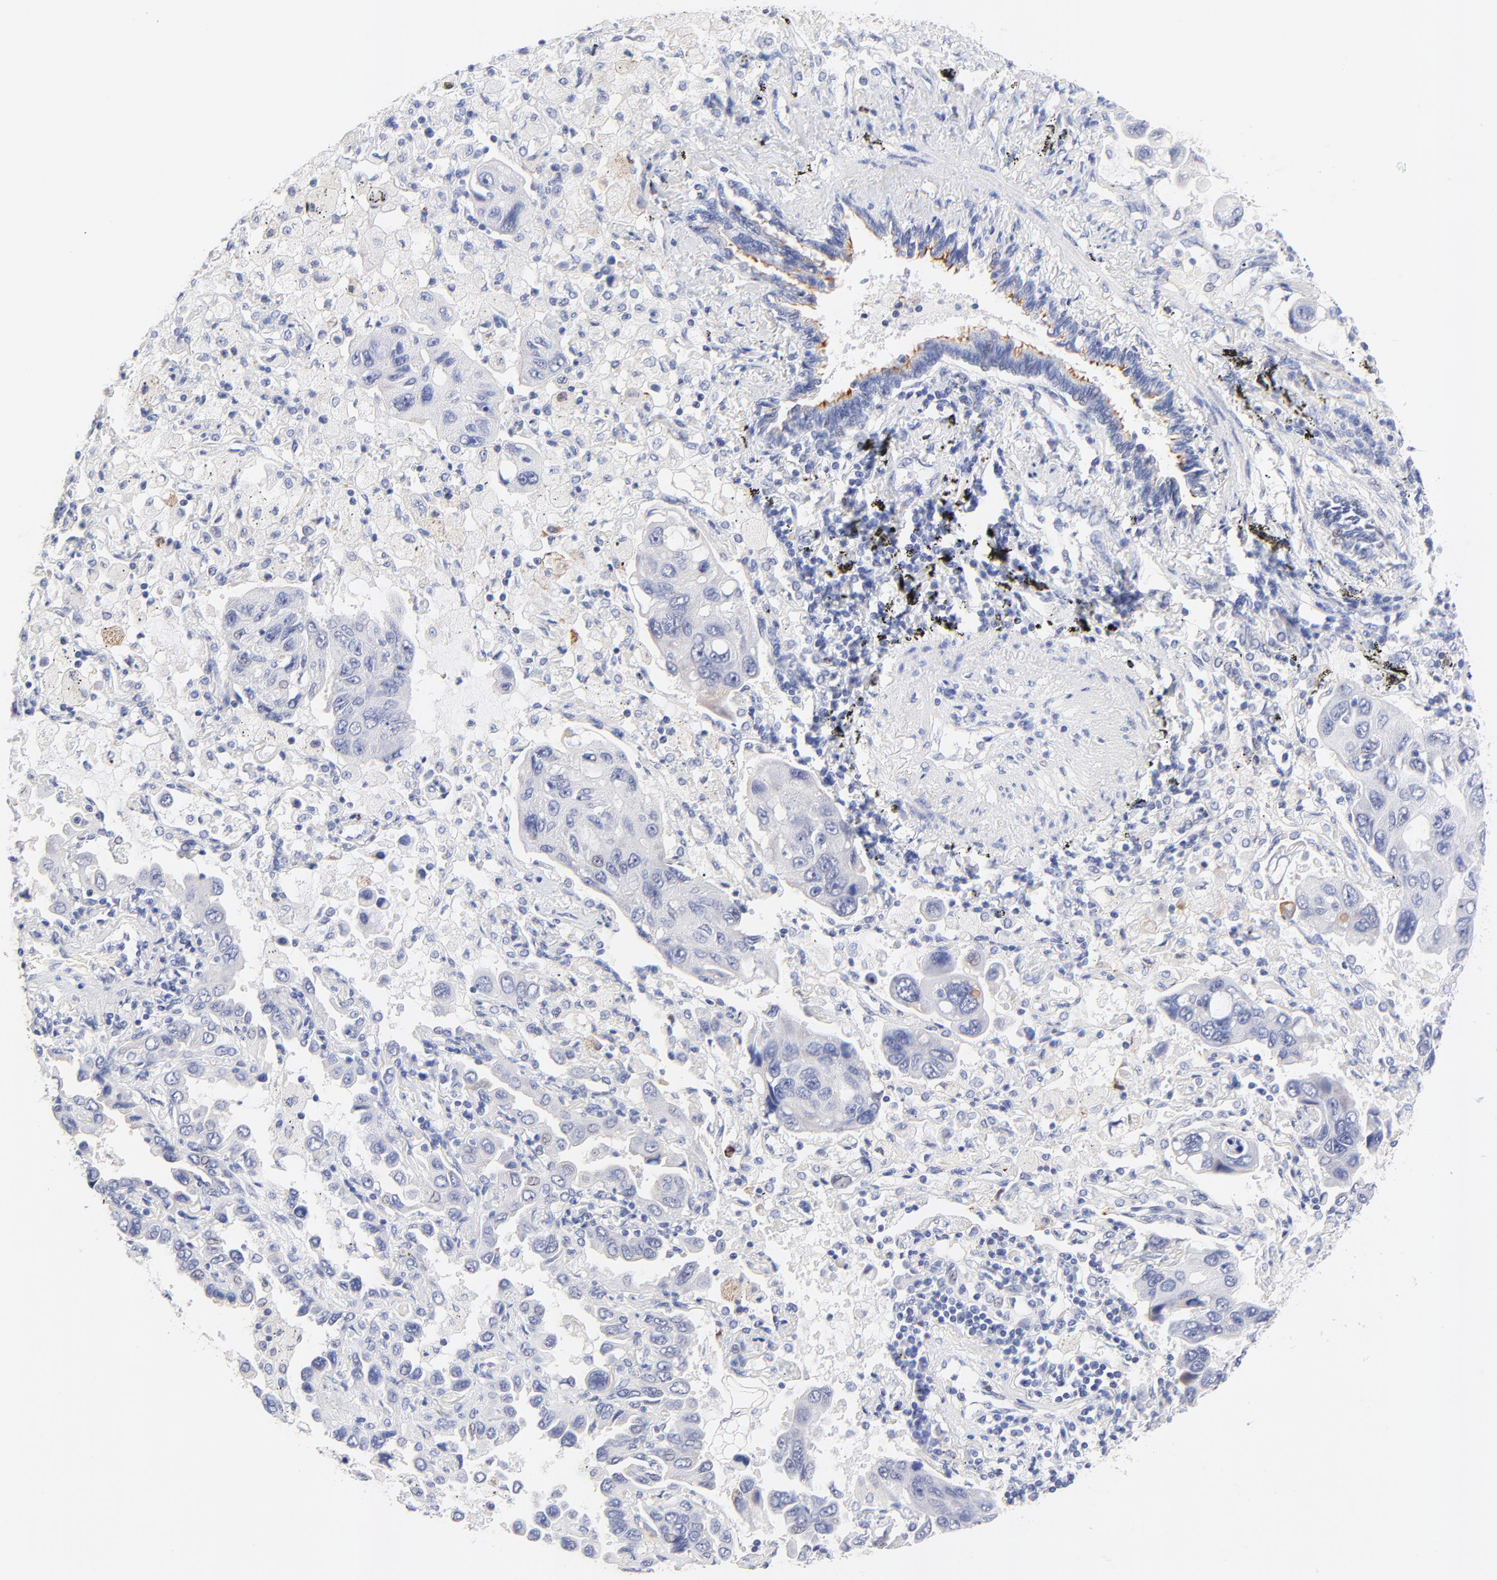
{"staining": {"intensity": "negative", "quantity": "none", "location": "none"}, "tissue": "lung cancer", "cell_type": "Tumor cells", "image_type": "cancer", "snomed": [{"axis": "morphology", "description": "Adenocarcinoma, NOS"}, {"axis": "topography", "description": "Lung"}], "caption": "This is a image of immunohistochemistry staining of lung cancer (adenocarcinoma), which shows no staining in tumor cells.", "gene": "FAM117B", "patient": {"sex": "male", "age": 64}}